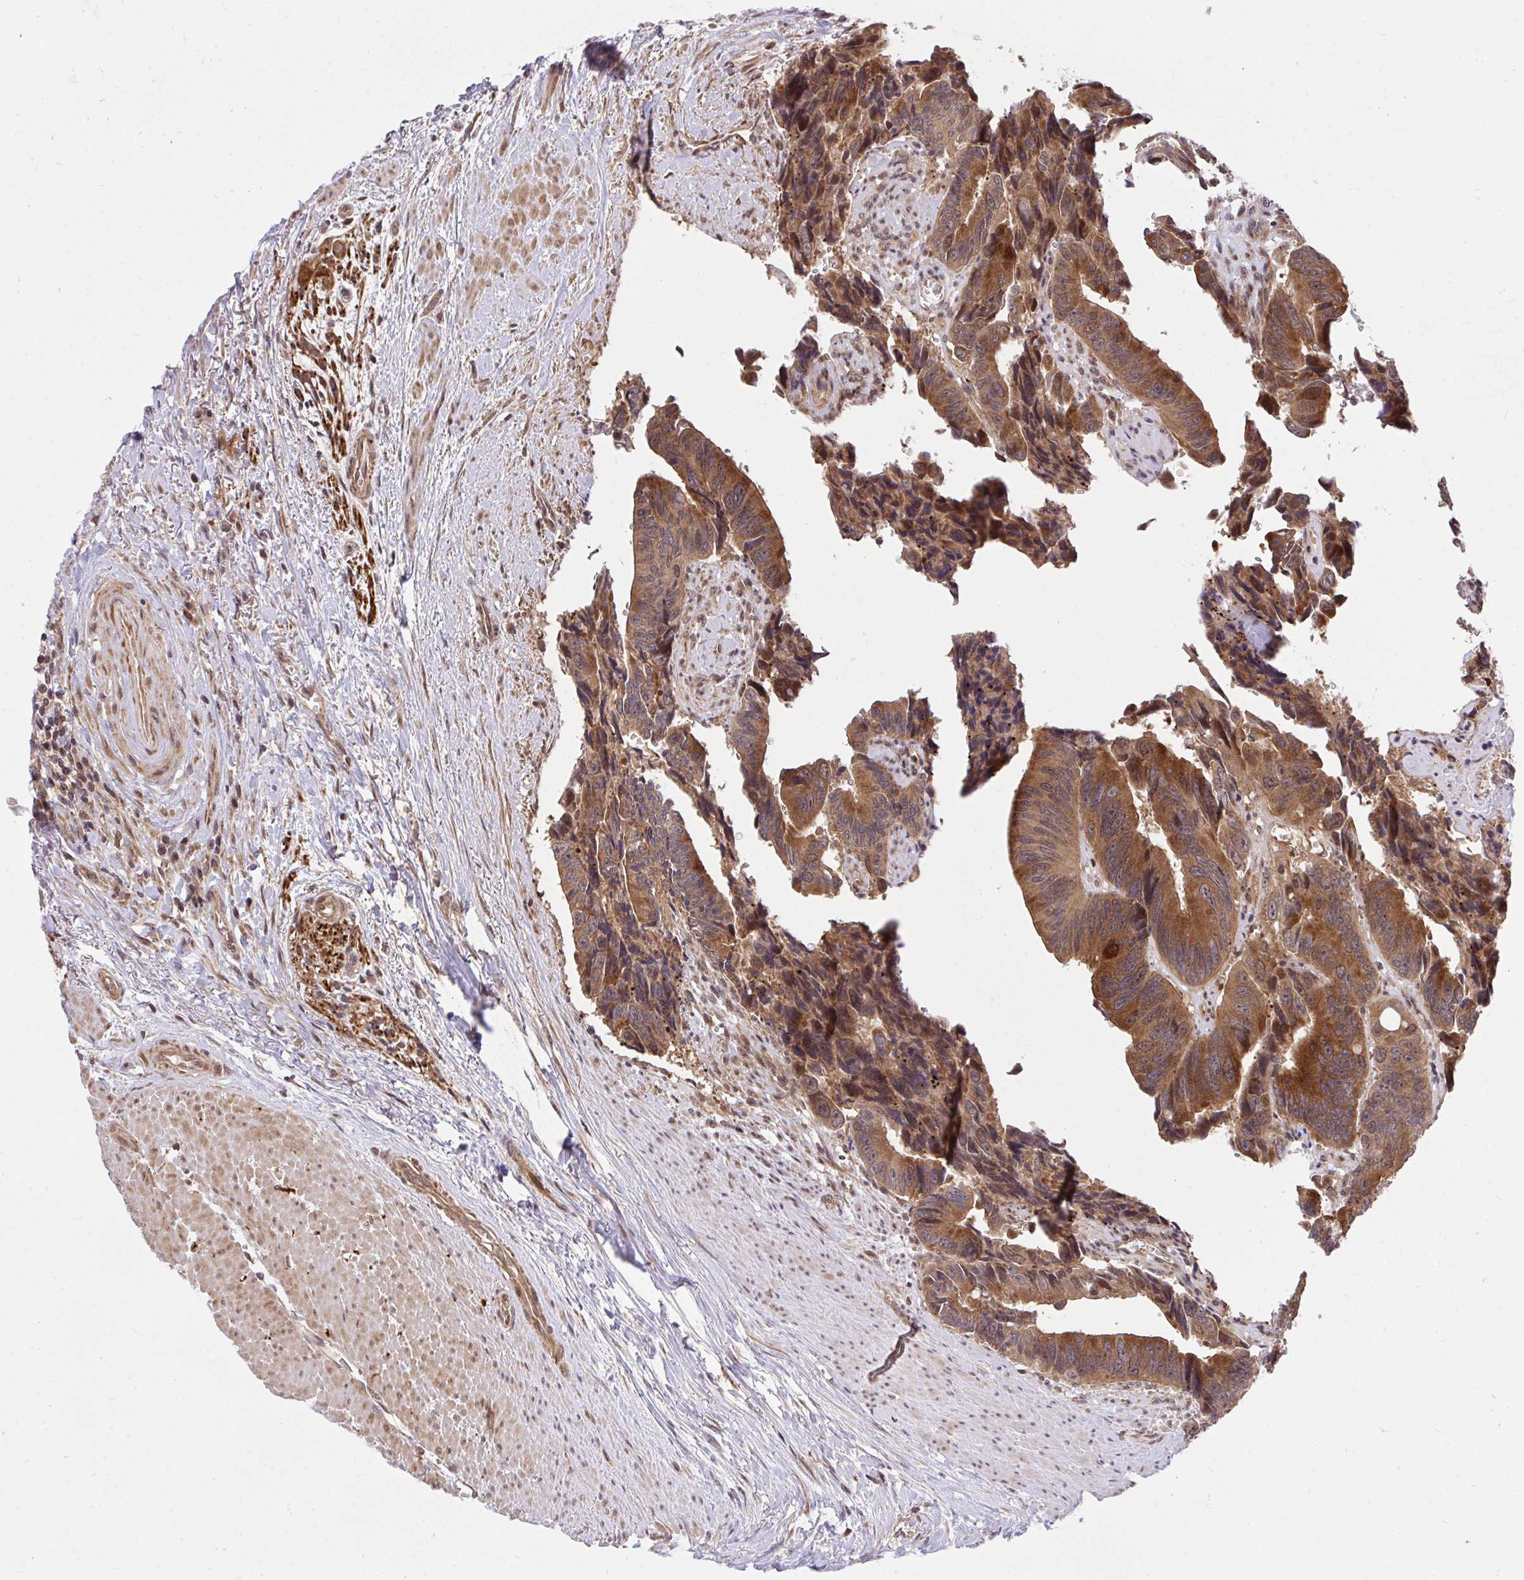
{"staining": {"intensity": "moderate", "quantity": ">75%", "location": "cytoplasmic/membranous"}, "tissue": "colorectal cancer", "cell_type": "Tumor cells", "image_type": "cancer", "snomed": [{"axis": "morphology", "description": "Adenocarcinoma, NOS"}, {"axis": "topography", "description": "Rectum"}], "caption": "DAB (3,3'-diaminobenzidine) immunohistochemical staining of colorectal cancer (adenocarcinoma) reveals moderate cytoplasmic/membranous protein positivity in about >75% of tumor cells.", "gene": "ERI1", "patient": {"sex": "male", "age": 76}}